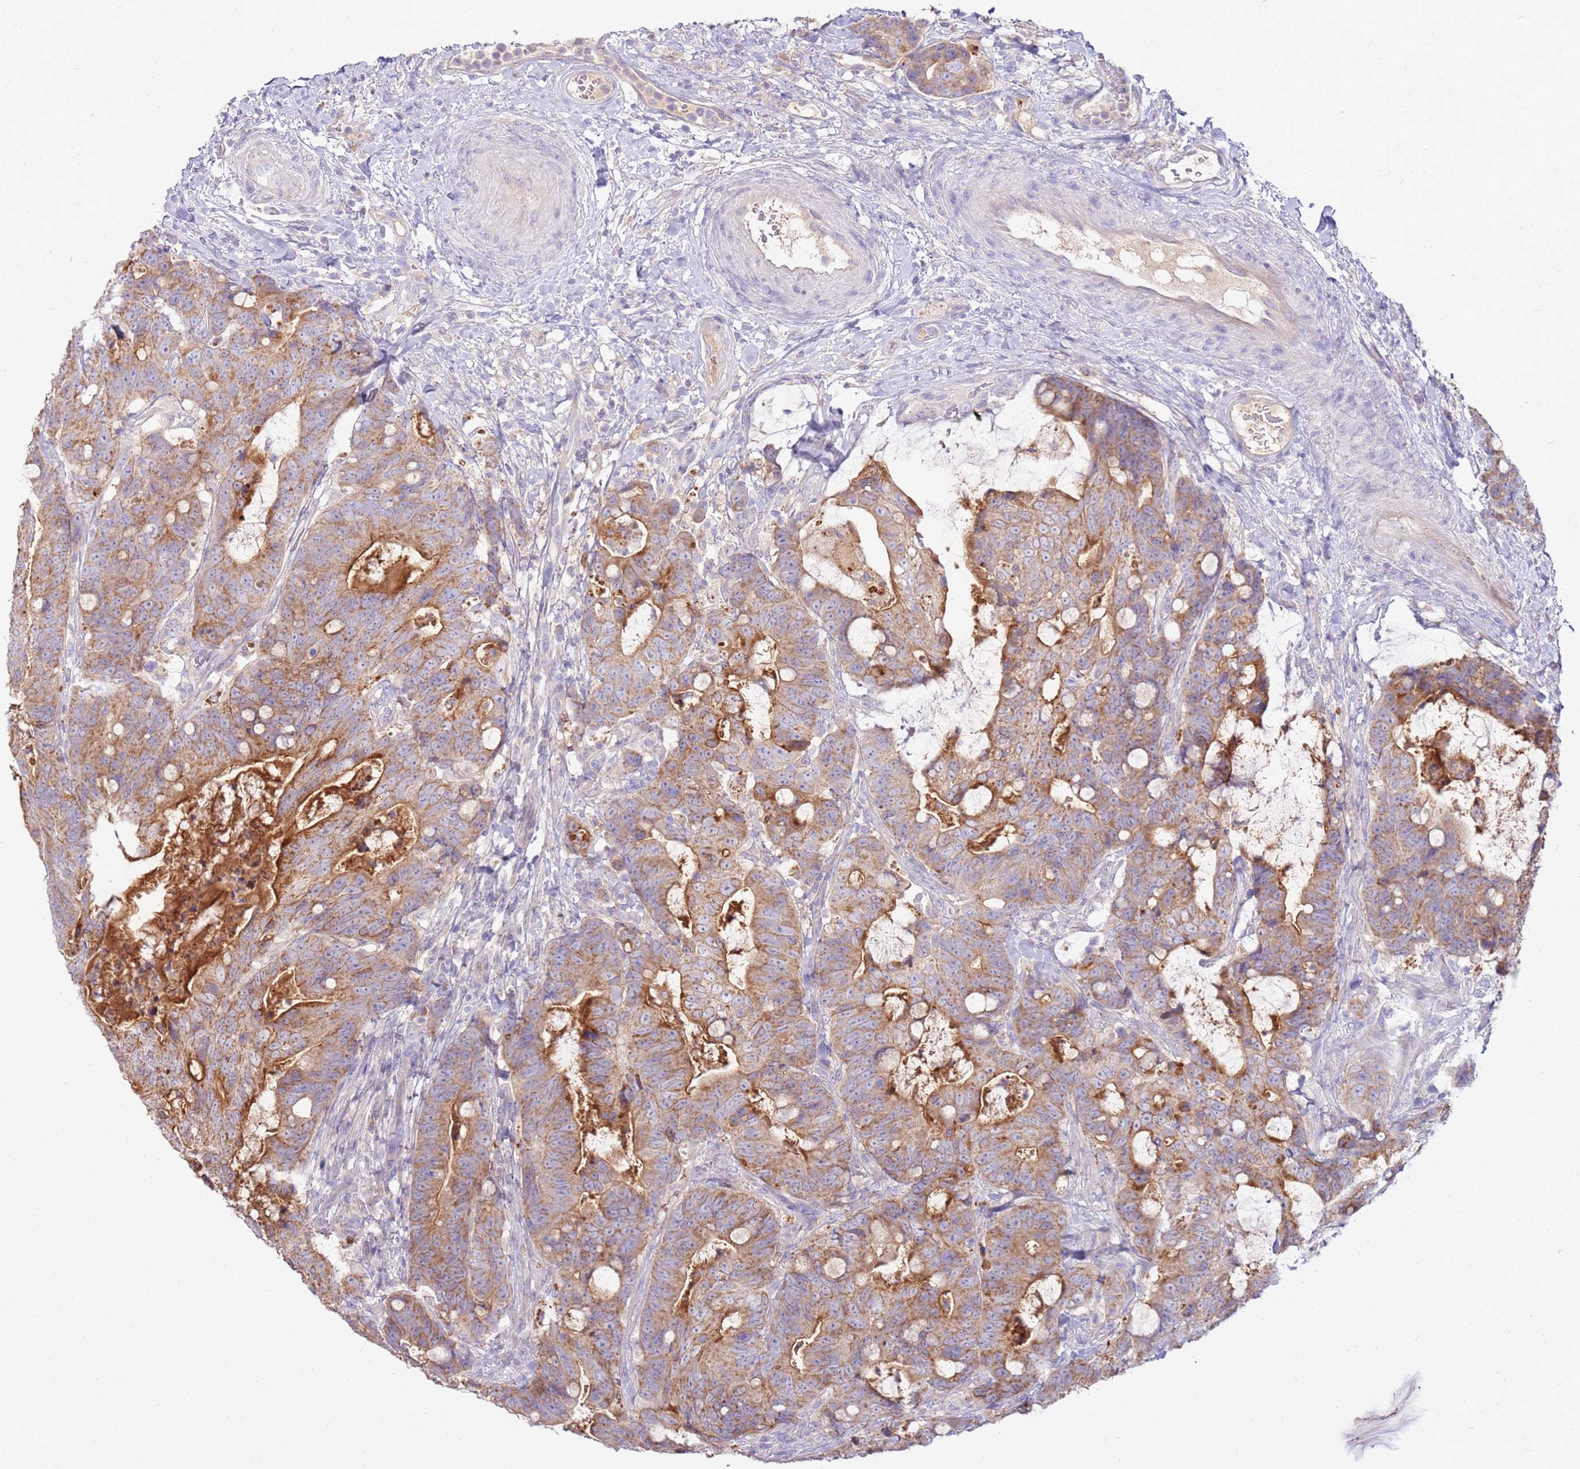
{"staining": {"intensity": "moderate", "quantity": ">75%", "location": "cytoplasmic/membranous"}, "tissue": "colorectal cancer", "cell_type": "Tumor cells", "image_type": "cancer", "snomed": [{"axis": "morphology", "description": "Adenocarcinoma, NOS"}, {"axis": "topography", "description": "Colon"}], "caption": "Colorectal cancer (adenocarcinoma) was stained to show a protein in brown. There is medium levels of moderate cytoplasmic/membranous expression in about >75% of tumor cells.", "gene": "SLC44A4", "patient": {"sex": "female", "age": 82}}